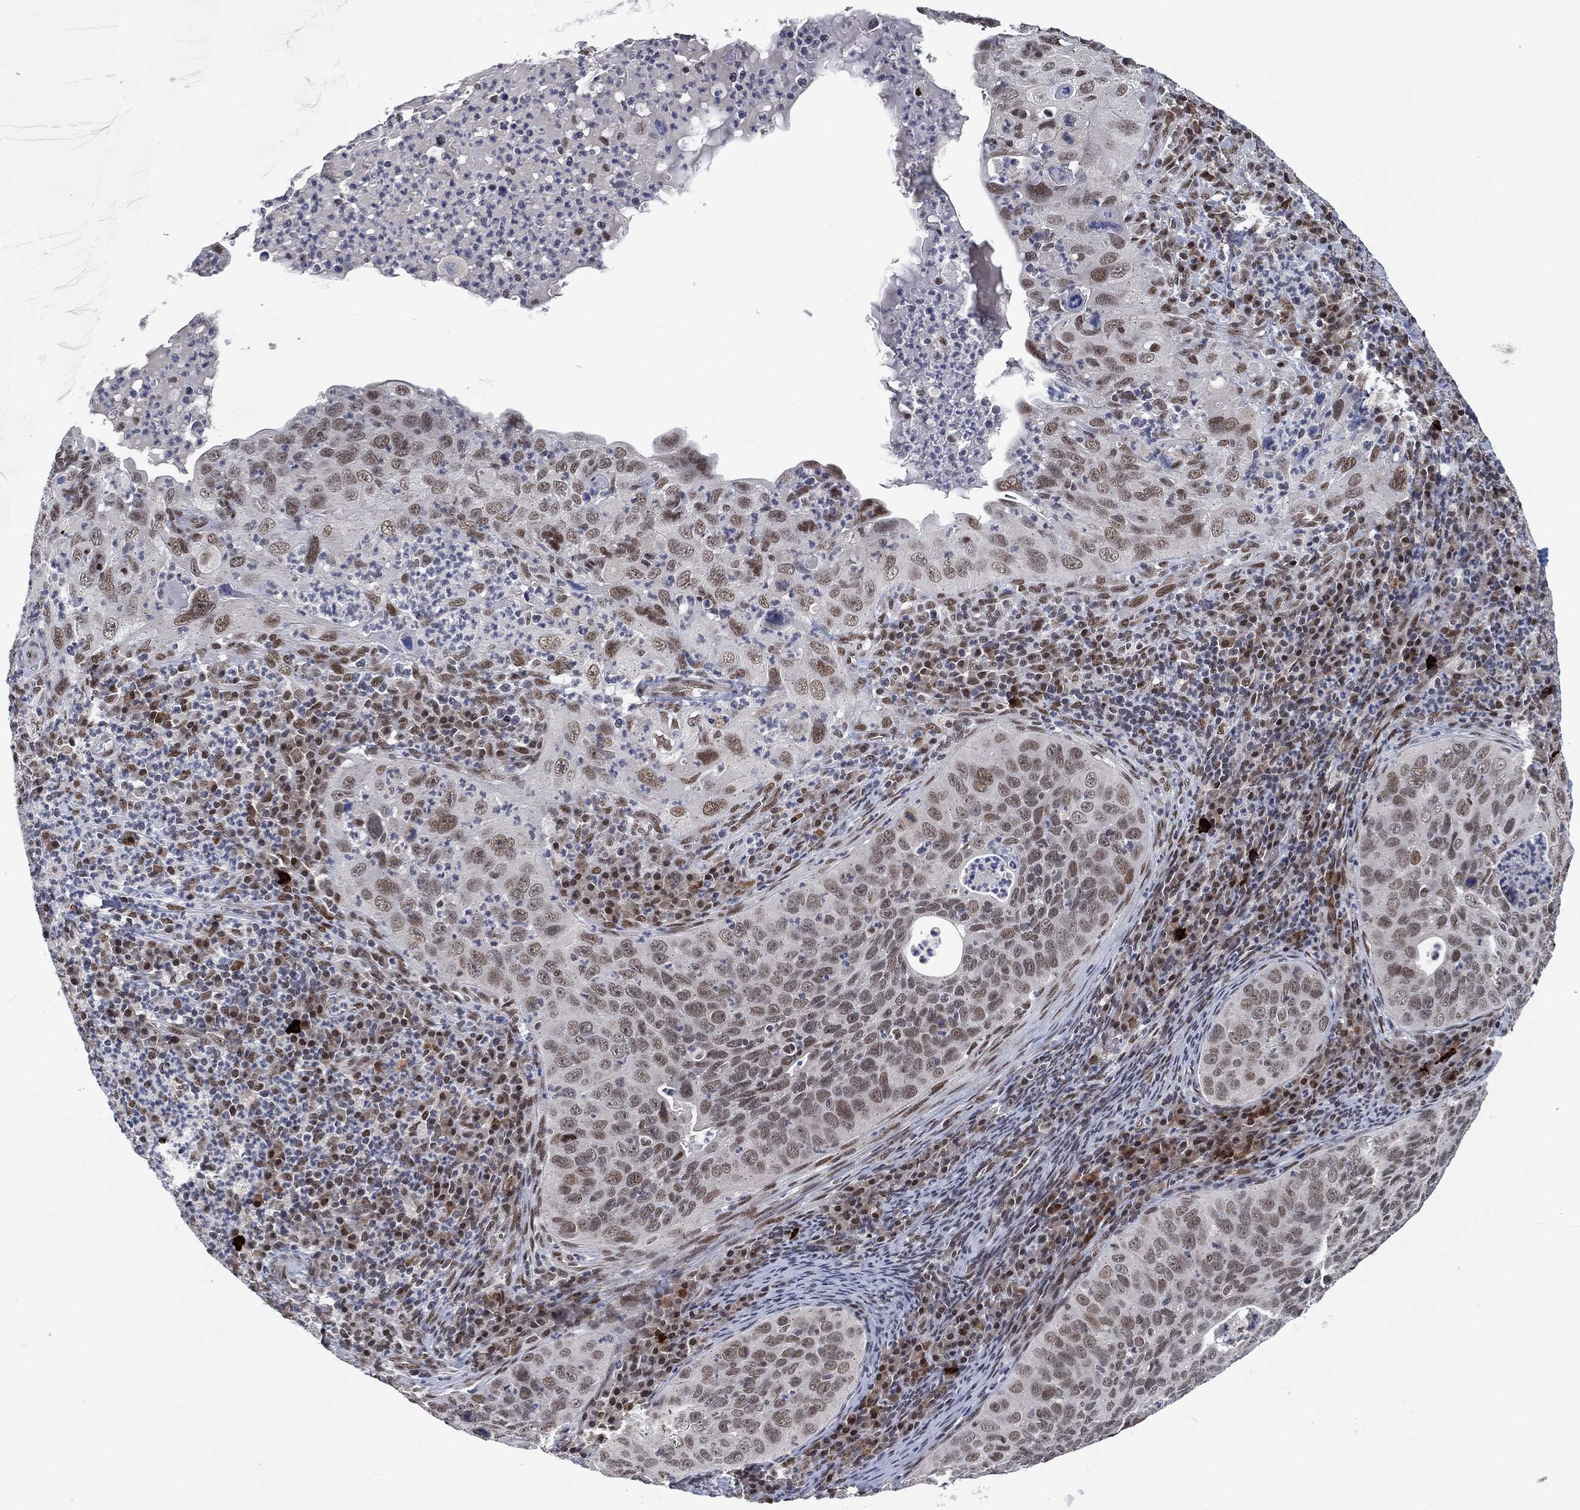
{"staining": {"intensity": "weak", "quantity": "25%-75%", "location": "nuclear"}, "tissue": "cervical cancer", "cell_type": "Tumor cells", "image_type": "cancer", "snomed": [{"axis": "morphology", "description": "Squamous cell carcinoma, NOS"}, {"axis": "topography", "description": "Cervix"}], "caption": "The image reveals staining of cervical cancer (squamous cell carcinoma), revealing weak nuclear protein expression (brown color) within tumor cells.", "gene": "YLPM1", "patient": {"sex": "female", "age": 26}}